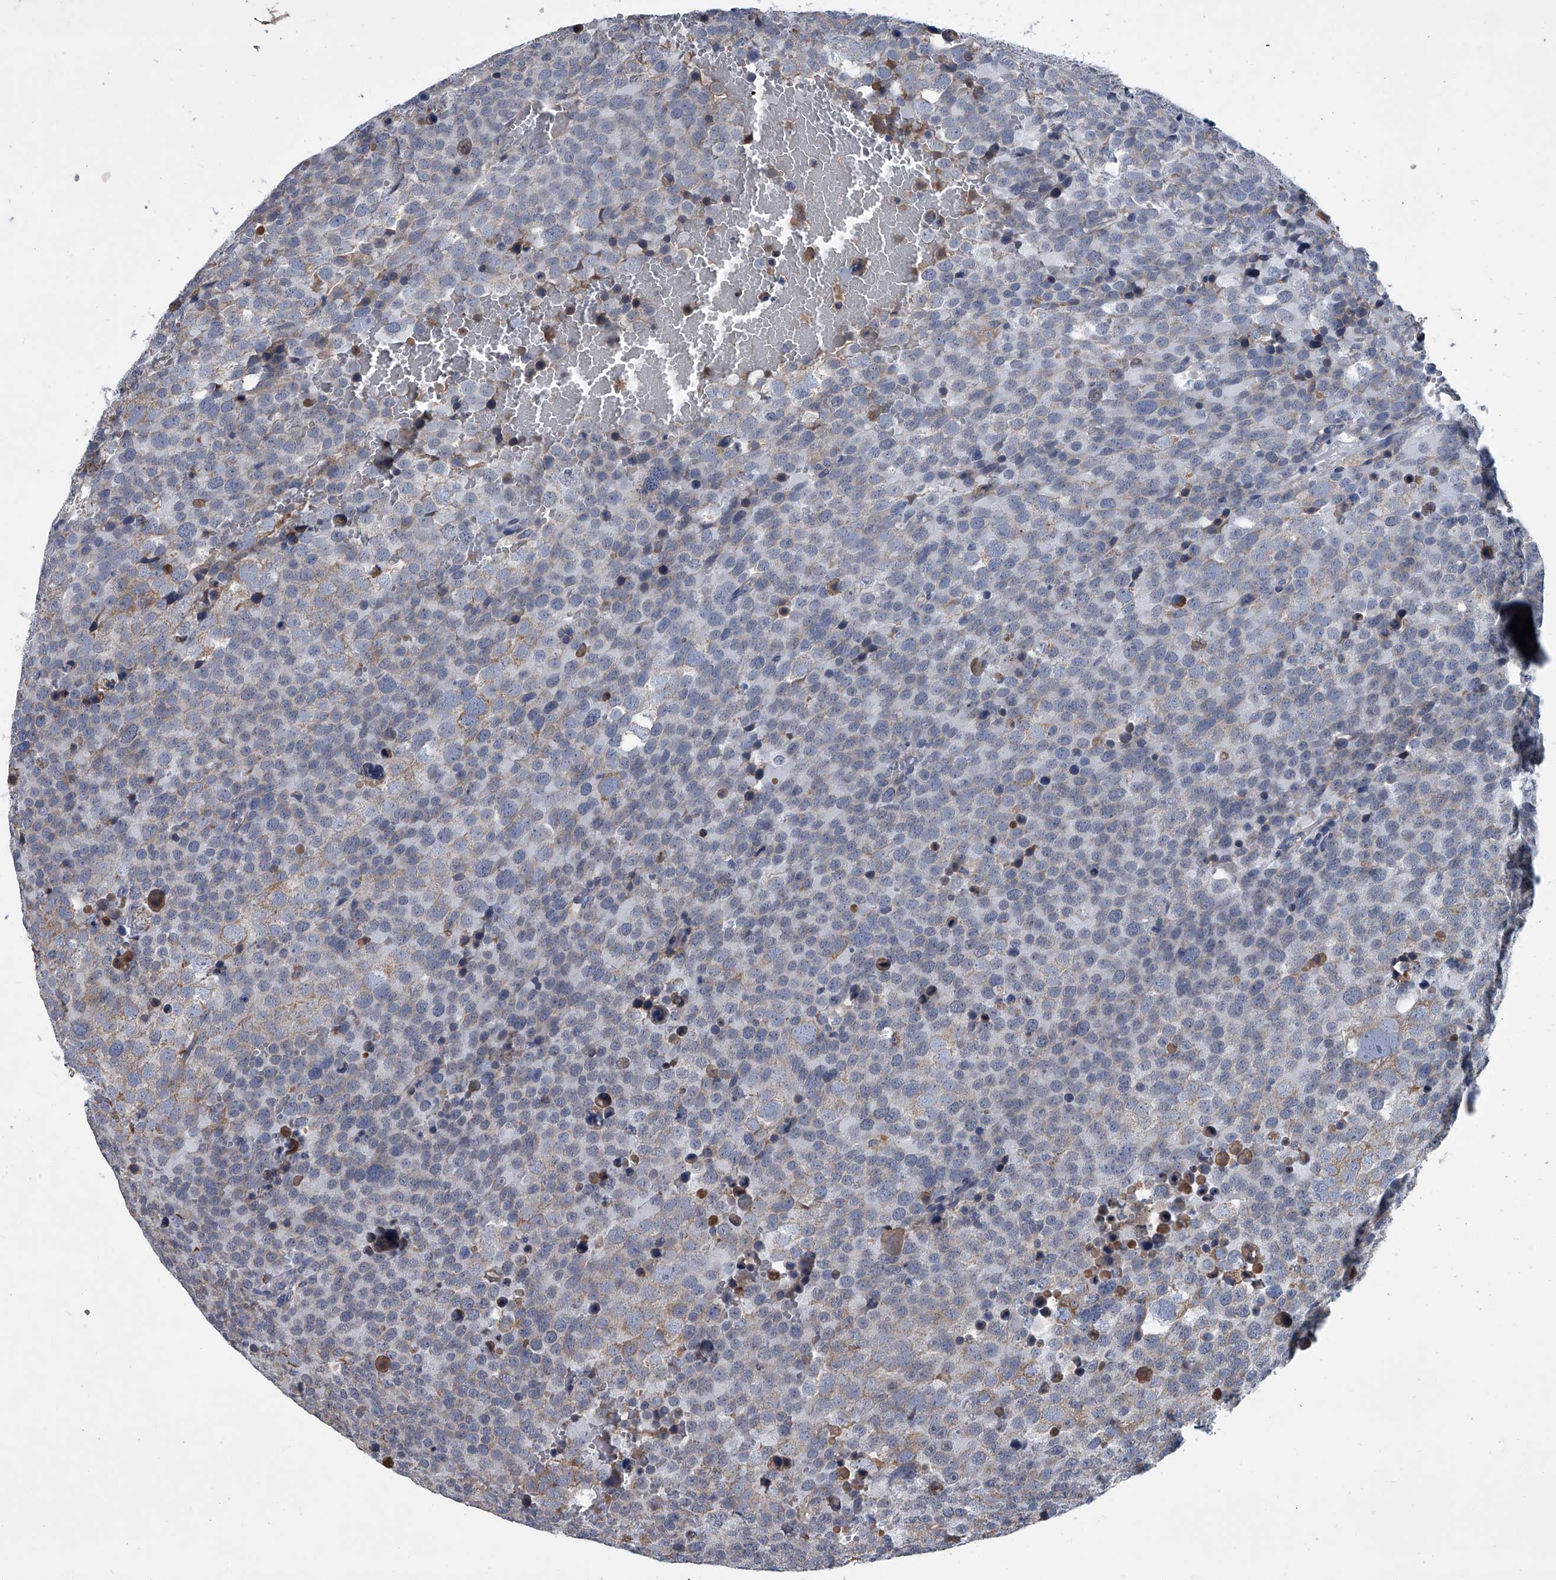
{"staining": {"intensity": "negative", "quantity": "none", "location": "none"}, "tissue": "testis cancer", "cell_type": "Tumor cells", "image_type": "cancer", "snomed": [{"axis": "morphology", "description": "Seminoma, NOS"}, {"axis": "topography", "description": "Testis"}], "caption": "DAB immunohistochemical staining of human testis cancer demonstrates no significant staining in tumor cells.", "gene": "ABCG1", "patient": {"sex": "male", "age": 71}}